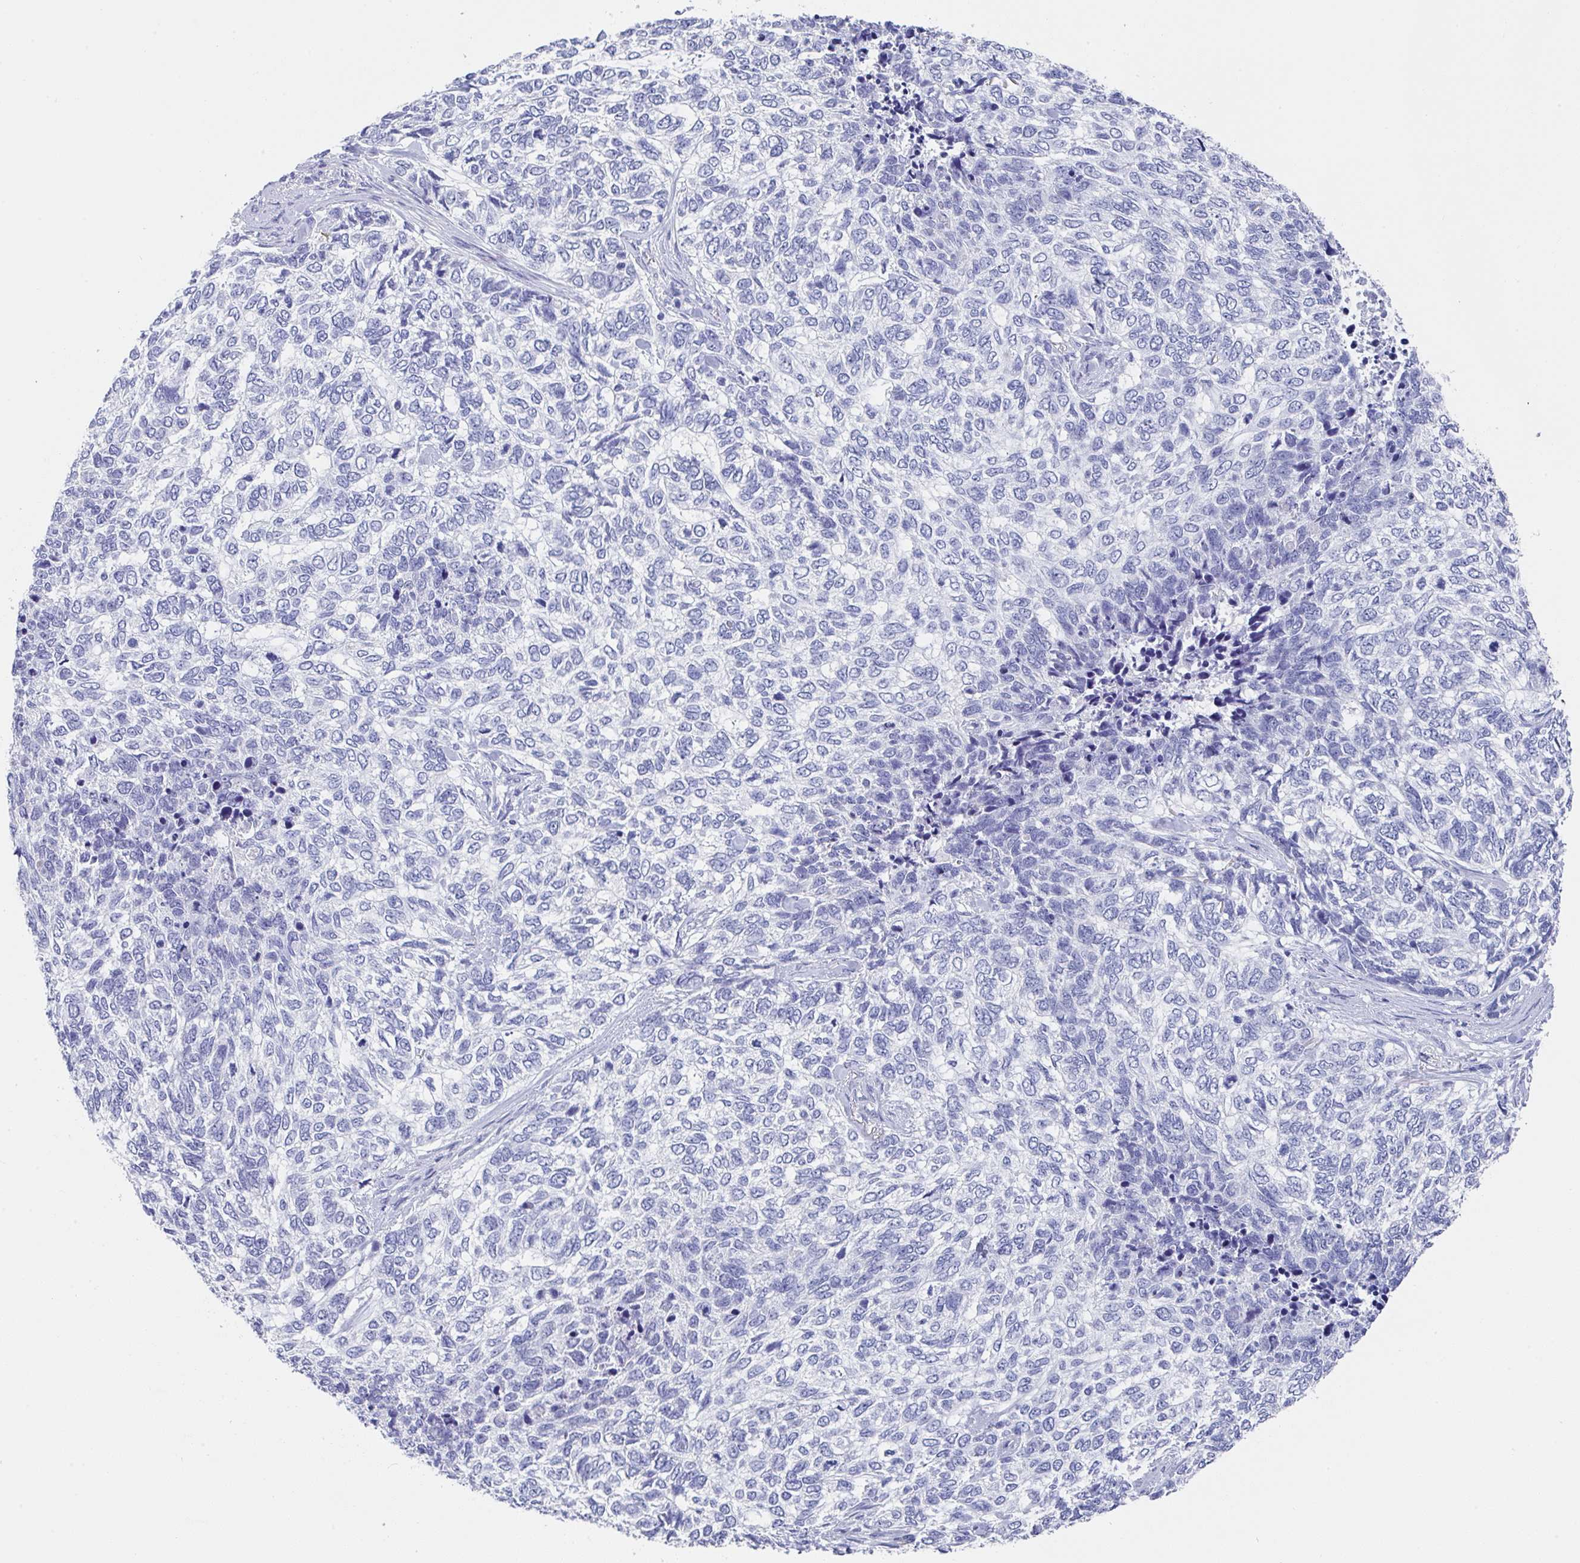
{"staining": {"intensity": "negative", "quantity": "none", "location": "none"}, "tissue": "skin cancer", "cell_type": "Tumor cells", "image_type": "cancer", "snomed": [{"axis": "morphology", "description": "Basal cell carcinoma"}, {"axis": "topography", "description": "Skin"}], "caption": "Human basal cell carcinoma (skin) stained for a protein using immunohistochemistry shows no positivity in tumor cells.", "gene": "TNFRSF8", "patient": {"sex": "female", "age": 65}}